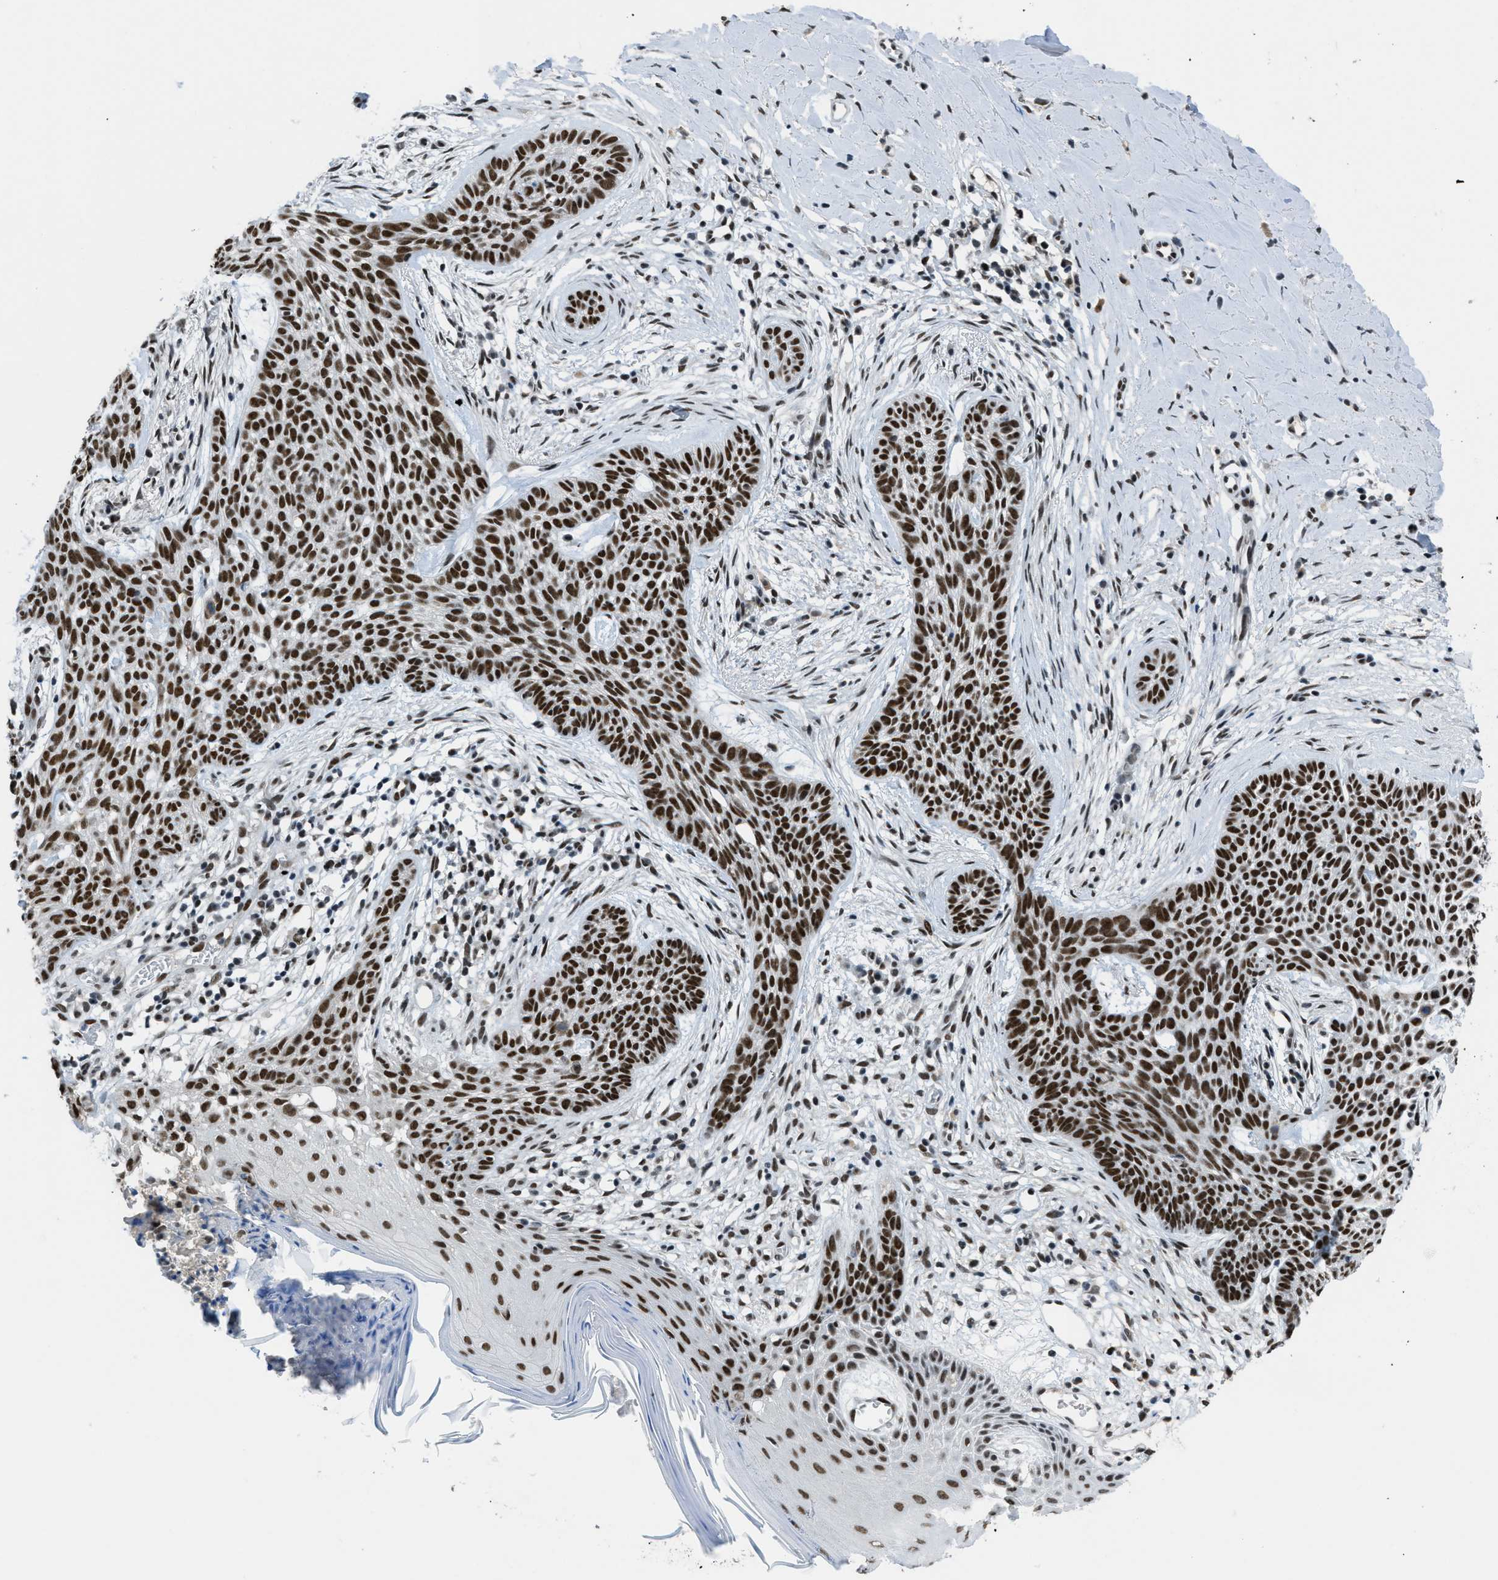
{"staining": {"intensity": "strong", "quantity": ">75%", "location": "nuclear"}, "tissue": "skin cancer", "cell_type": "Tumor cells", "image_type": "cancer", "snomed": [{"axis": "morphology", "description": "Basal cell carcinoma"}, {"axis": "topography", "description": "Skin"}], "caption": "There is high levels of strong nuclear expression in tumor cells of basal cell carcinoma (skin), as demonstrated by immunohistochemical staining (brown color).", "gene": "GATAD2B", "patient": {"sex": "female", "age": 59}}